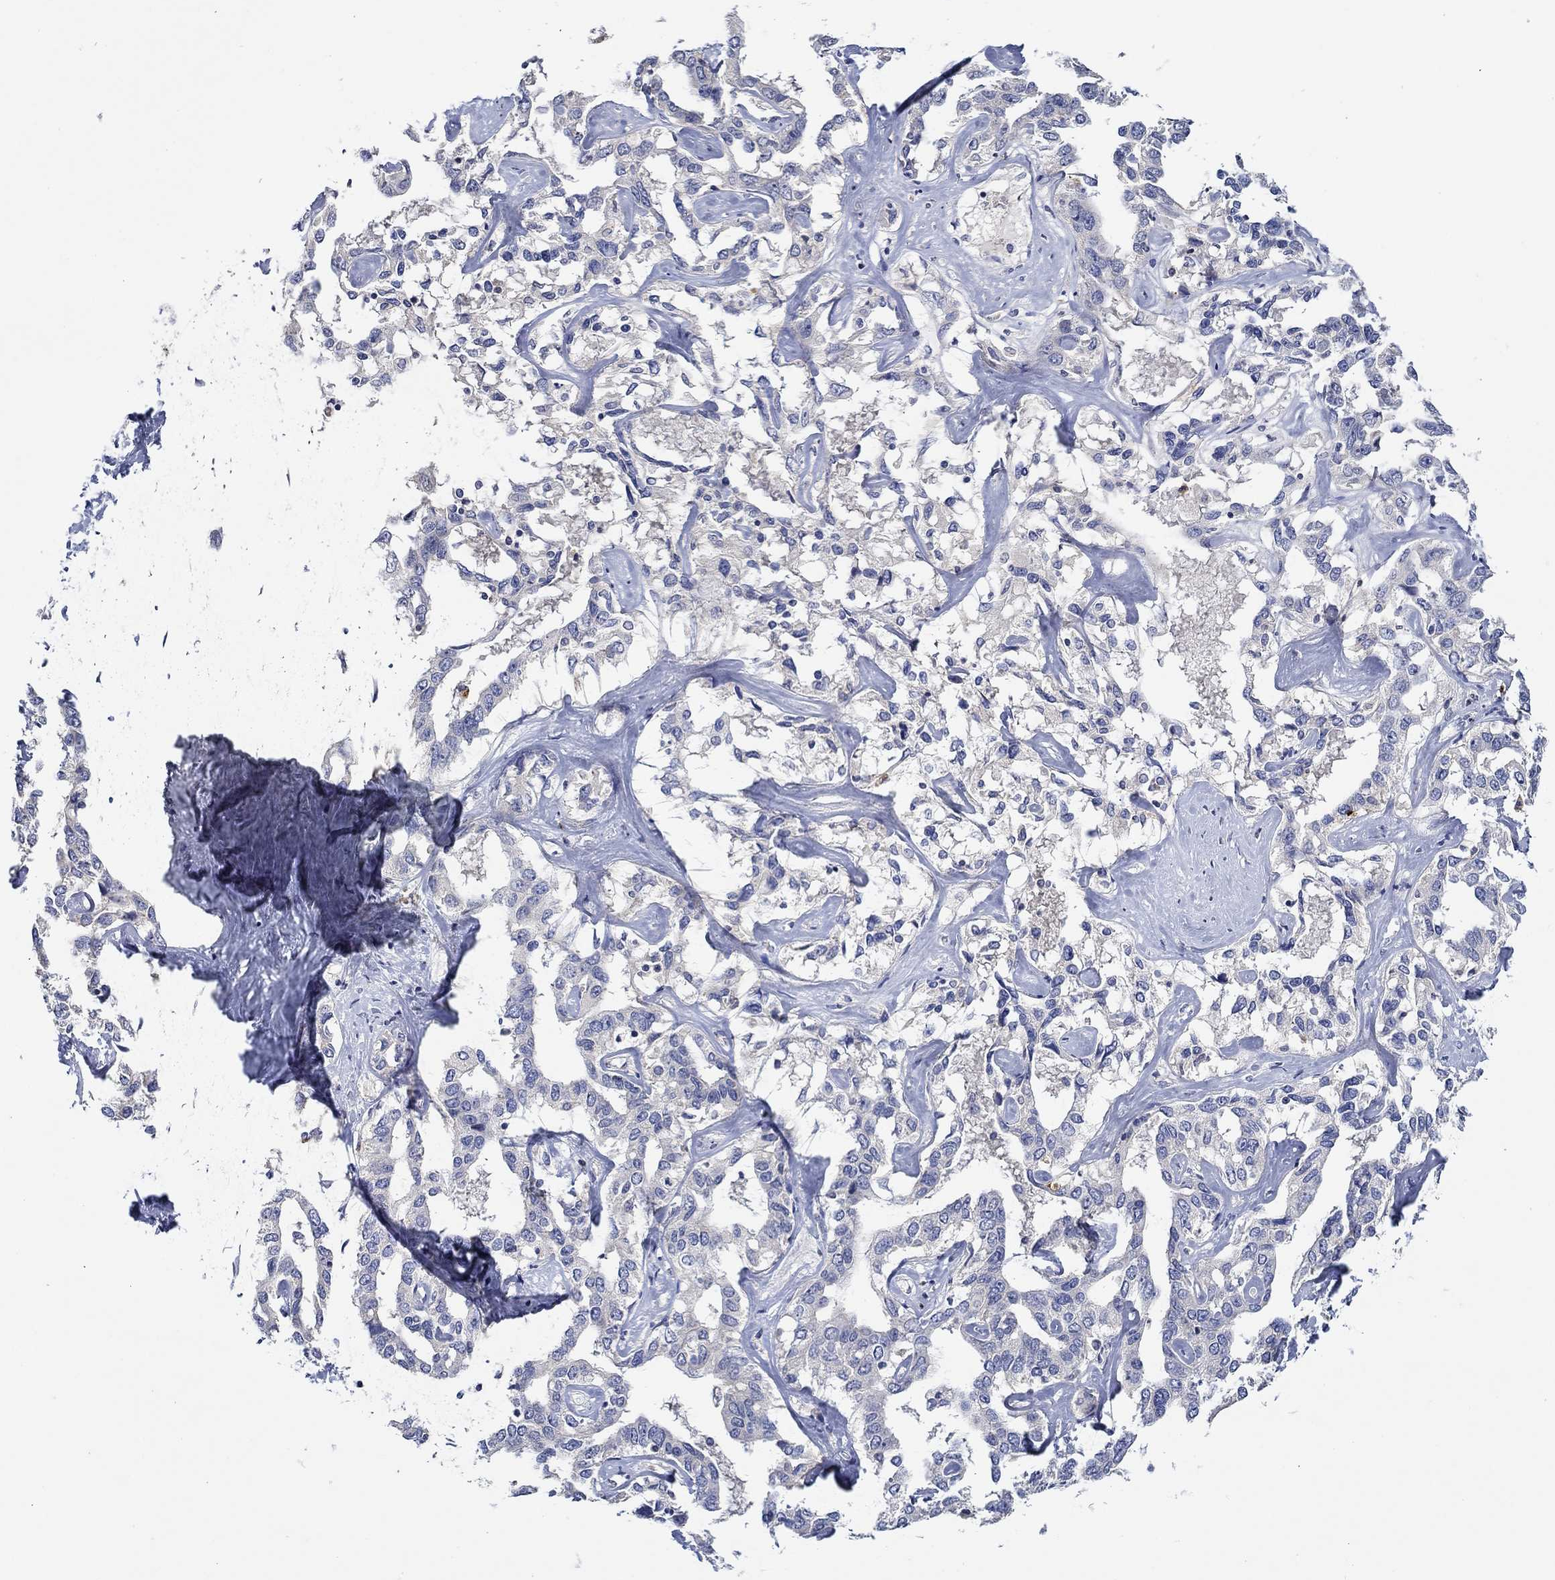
{"staining": {"intensity": "negative", "quantity": "none", "location": "none"}, "tissue": "liver cancer", "cell_type": "Tumor cells", "image_type": "cancer", "snomed": [{"axis": "morphology", "description": "Cholangiocarcinoma"}, {"axis": "topography", "description": "Liver"}], "caption": "An immunohistochemistry micrograph of liver cancer is shown. There is no staining in tumor cells of liver cancer. (Immunohistochemistry, brightfield microscopy, high magnification).", "gene": "CHIT1", "patient": {"sex": "male", "age": 59}}